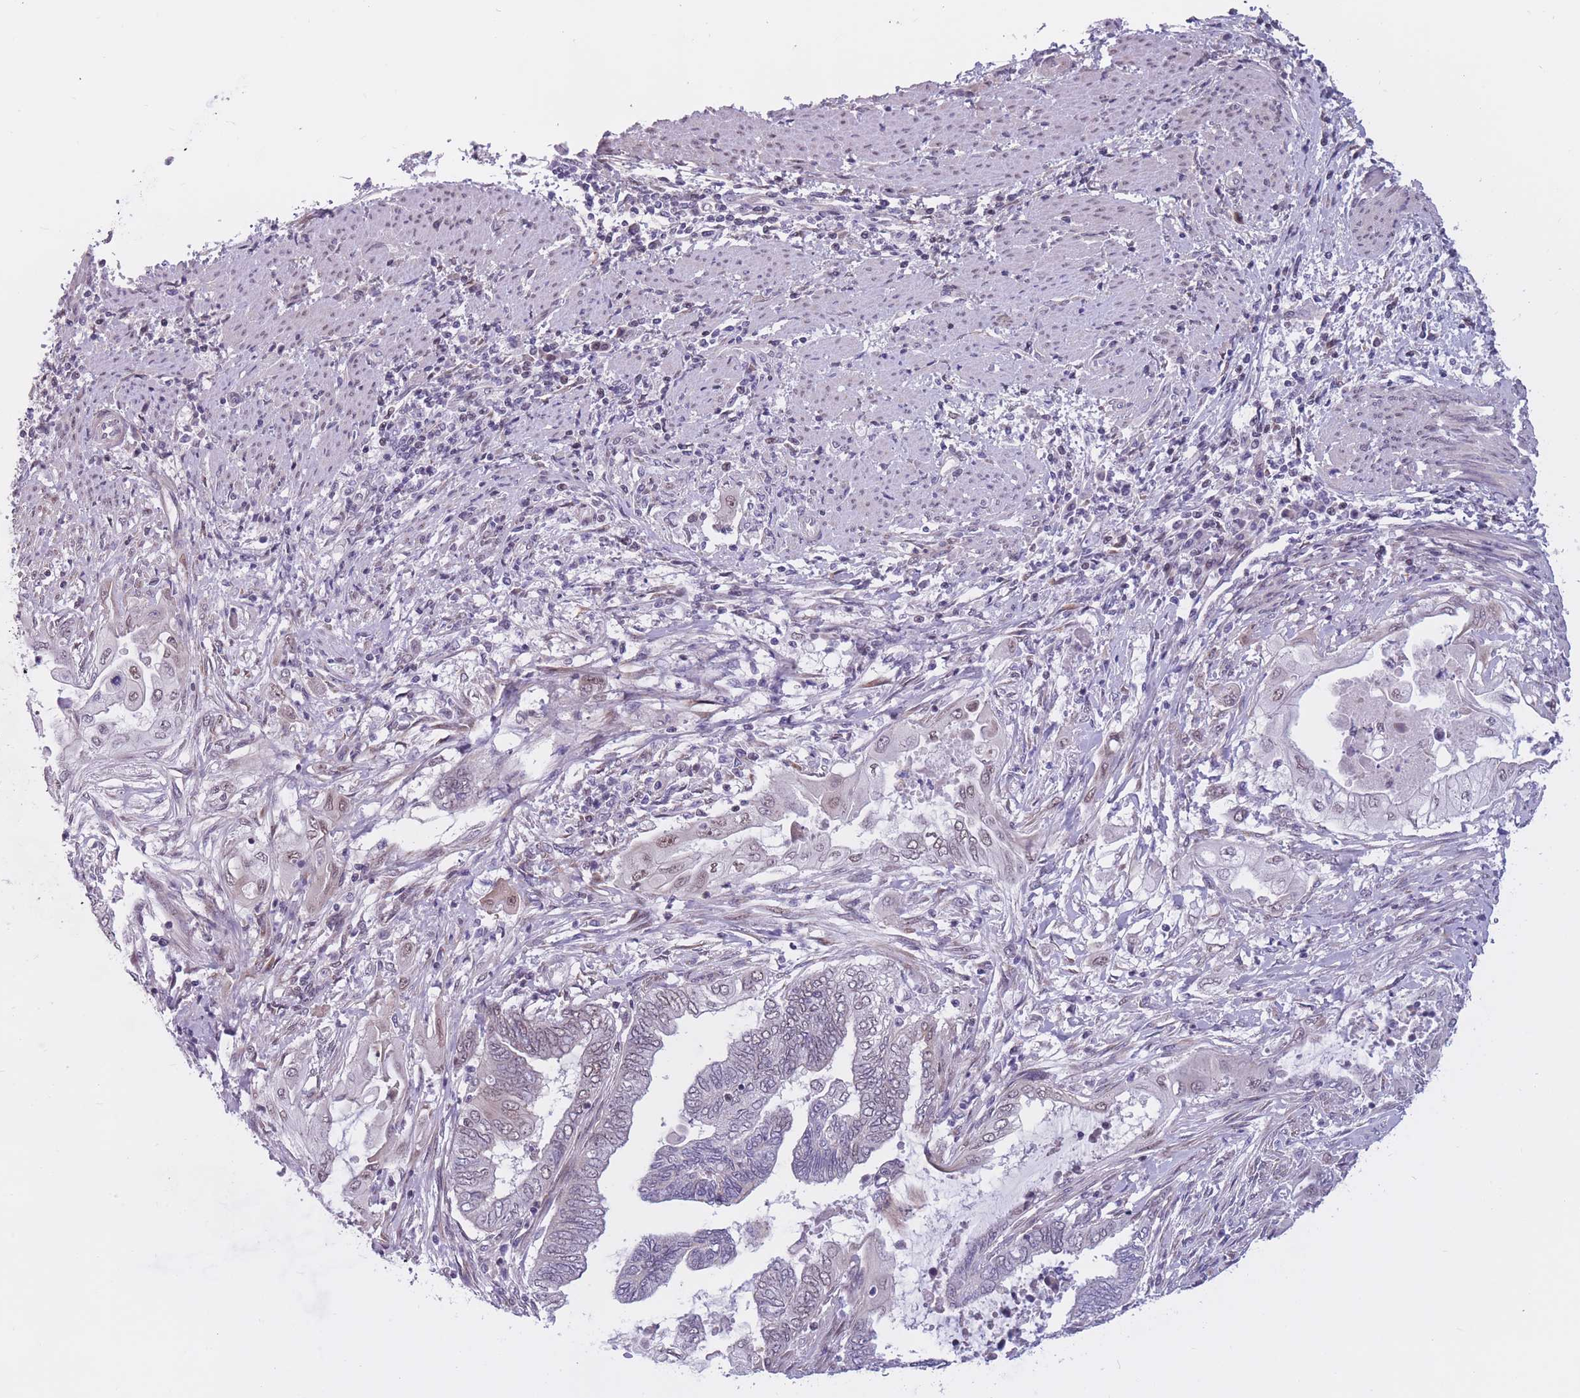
{"staining": {"intensity": "negative", "quantity": "none", "location": "none"}, "tissue": "endometrial cancer", "cell_type": "Tumor cells", "image_type": "cancer", "snomed": [{"axis": "morphology", "description": "Adenocarcinoma, NOS"}, {"axis": "topography", "description": "Uterus"}, {"axis": "topography", "description": "Endometrium"}], "caption": "This is an immunohistochemistry (IHC) image of adenocarcinoma (endometrial). There is no expression in tumor cells.", "gene": "BCL9L", "patient": {"sex": "female", "age": 70}}